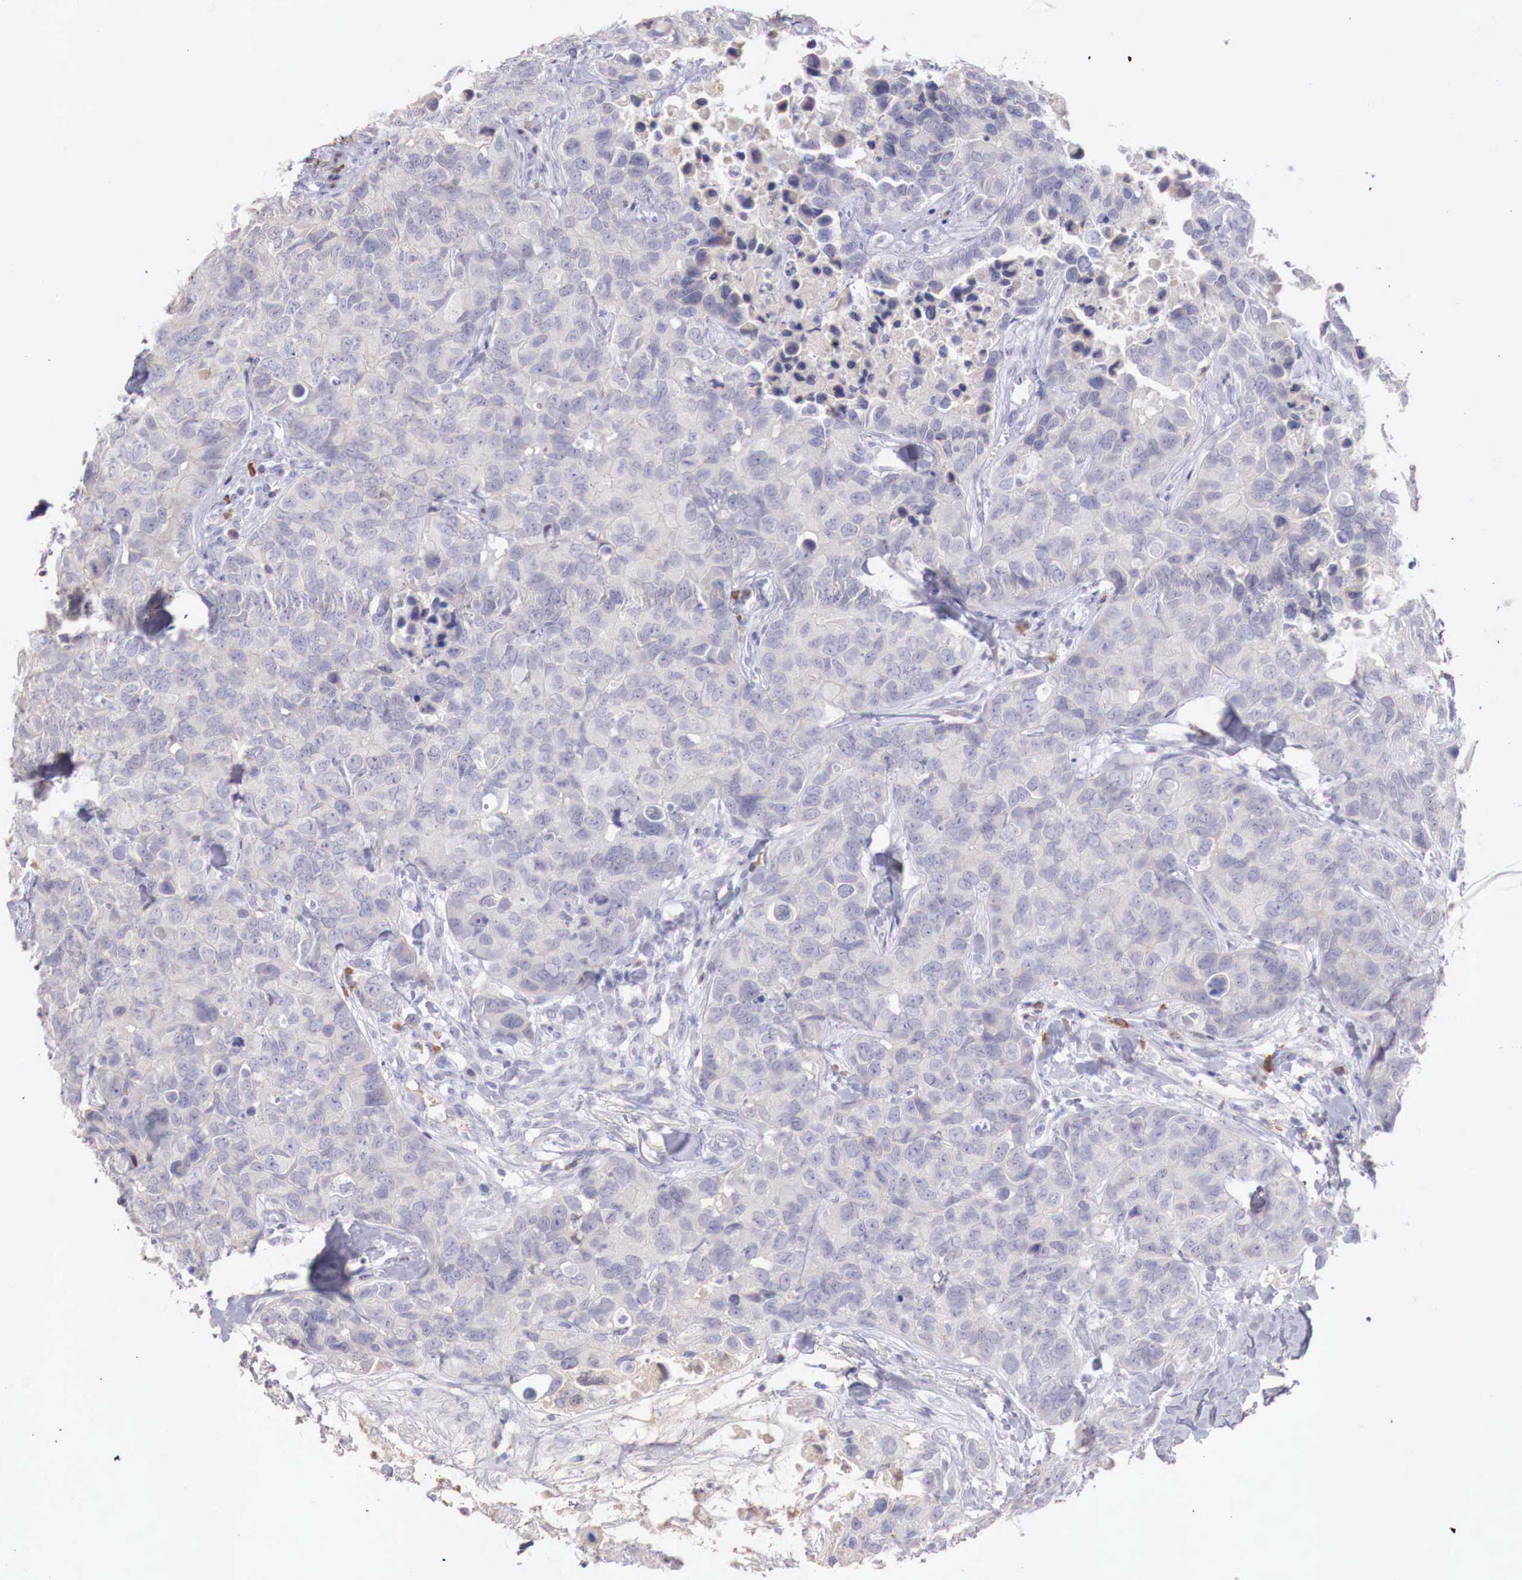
{"staining": {"intensity": "negative", "quantity": "none", "location": "none"}, "tissue": "breast cancer", "cell_type": "Tumor cells", "image_type": "cancer", "snomed": [{"axis": "morphology", "description": "Duct carcinoma"}, {"axis": "topography", "description": "Breast"}], "caption": "There is no significant positivity in tumor cells of breast invasive ductal carcinoma.", "gene": "XPNPEP2", "patient": {"sex": "female", "age": 91}}